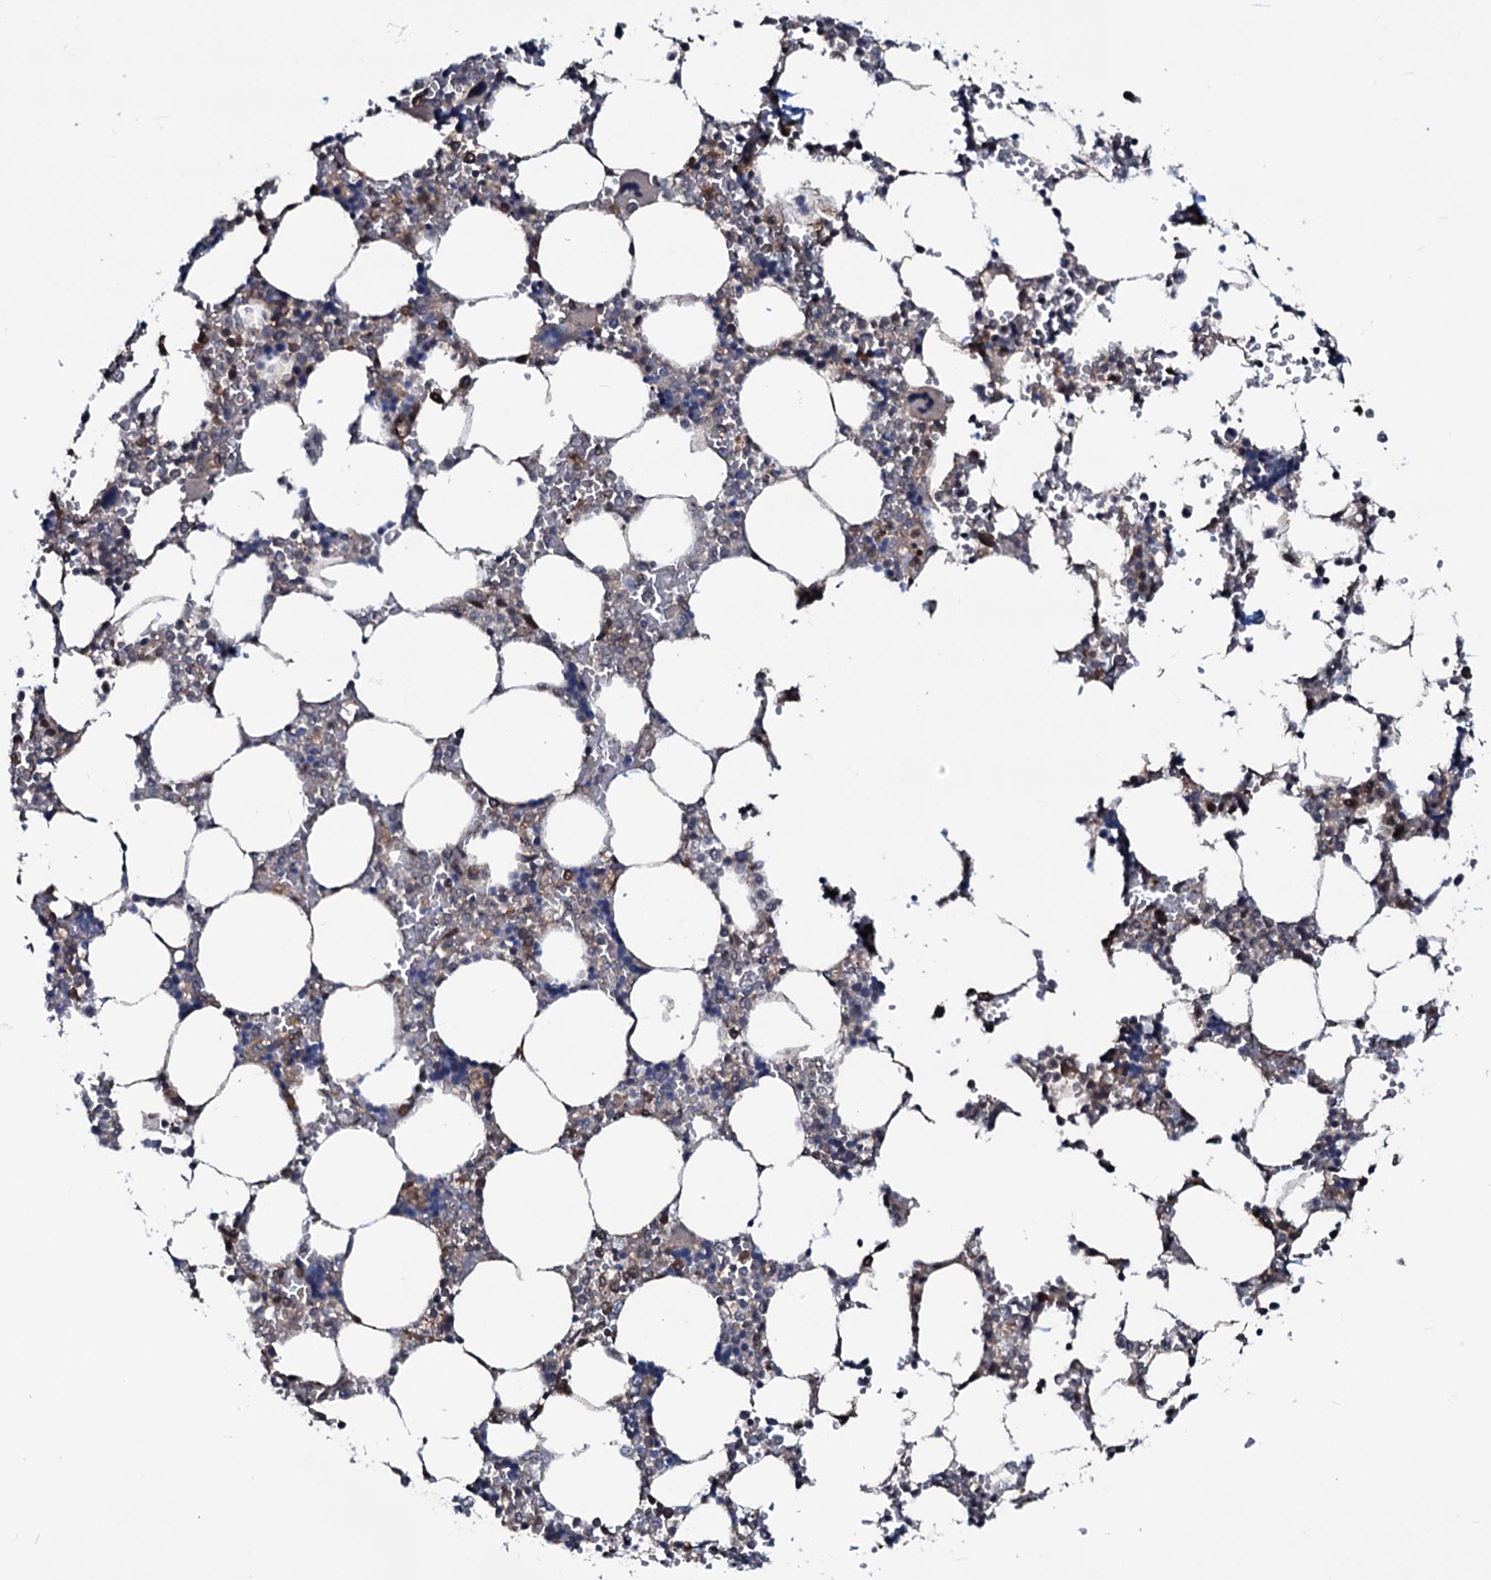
{"staining": {"intensity": "moderate", "quantity": "25%-75%", "location": "cytoplasmic/membranous"}, "tissue": "bone marrow", "cell_type": "Hematopoietic cells", "image_type": "normal", "snomed": [{"axis": "morphology", "description": "Normal tissue, NOS"}, {"axis": "topography", "description": "Bone marrow"}], "caption": "High-power microscopy captured an immunohistochemistry micrograph of unremarkable bone marrow, revealing moderate cytoplasmic/membranous staining in about 25%-75% of hematopoietic cells.", "gene": "OGFOD2", "patient": {"sex": "male", "age": 64}}